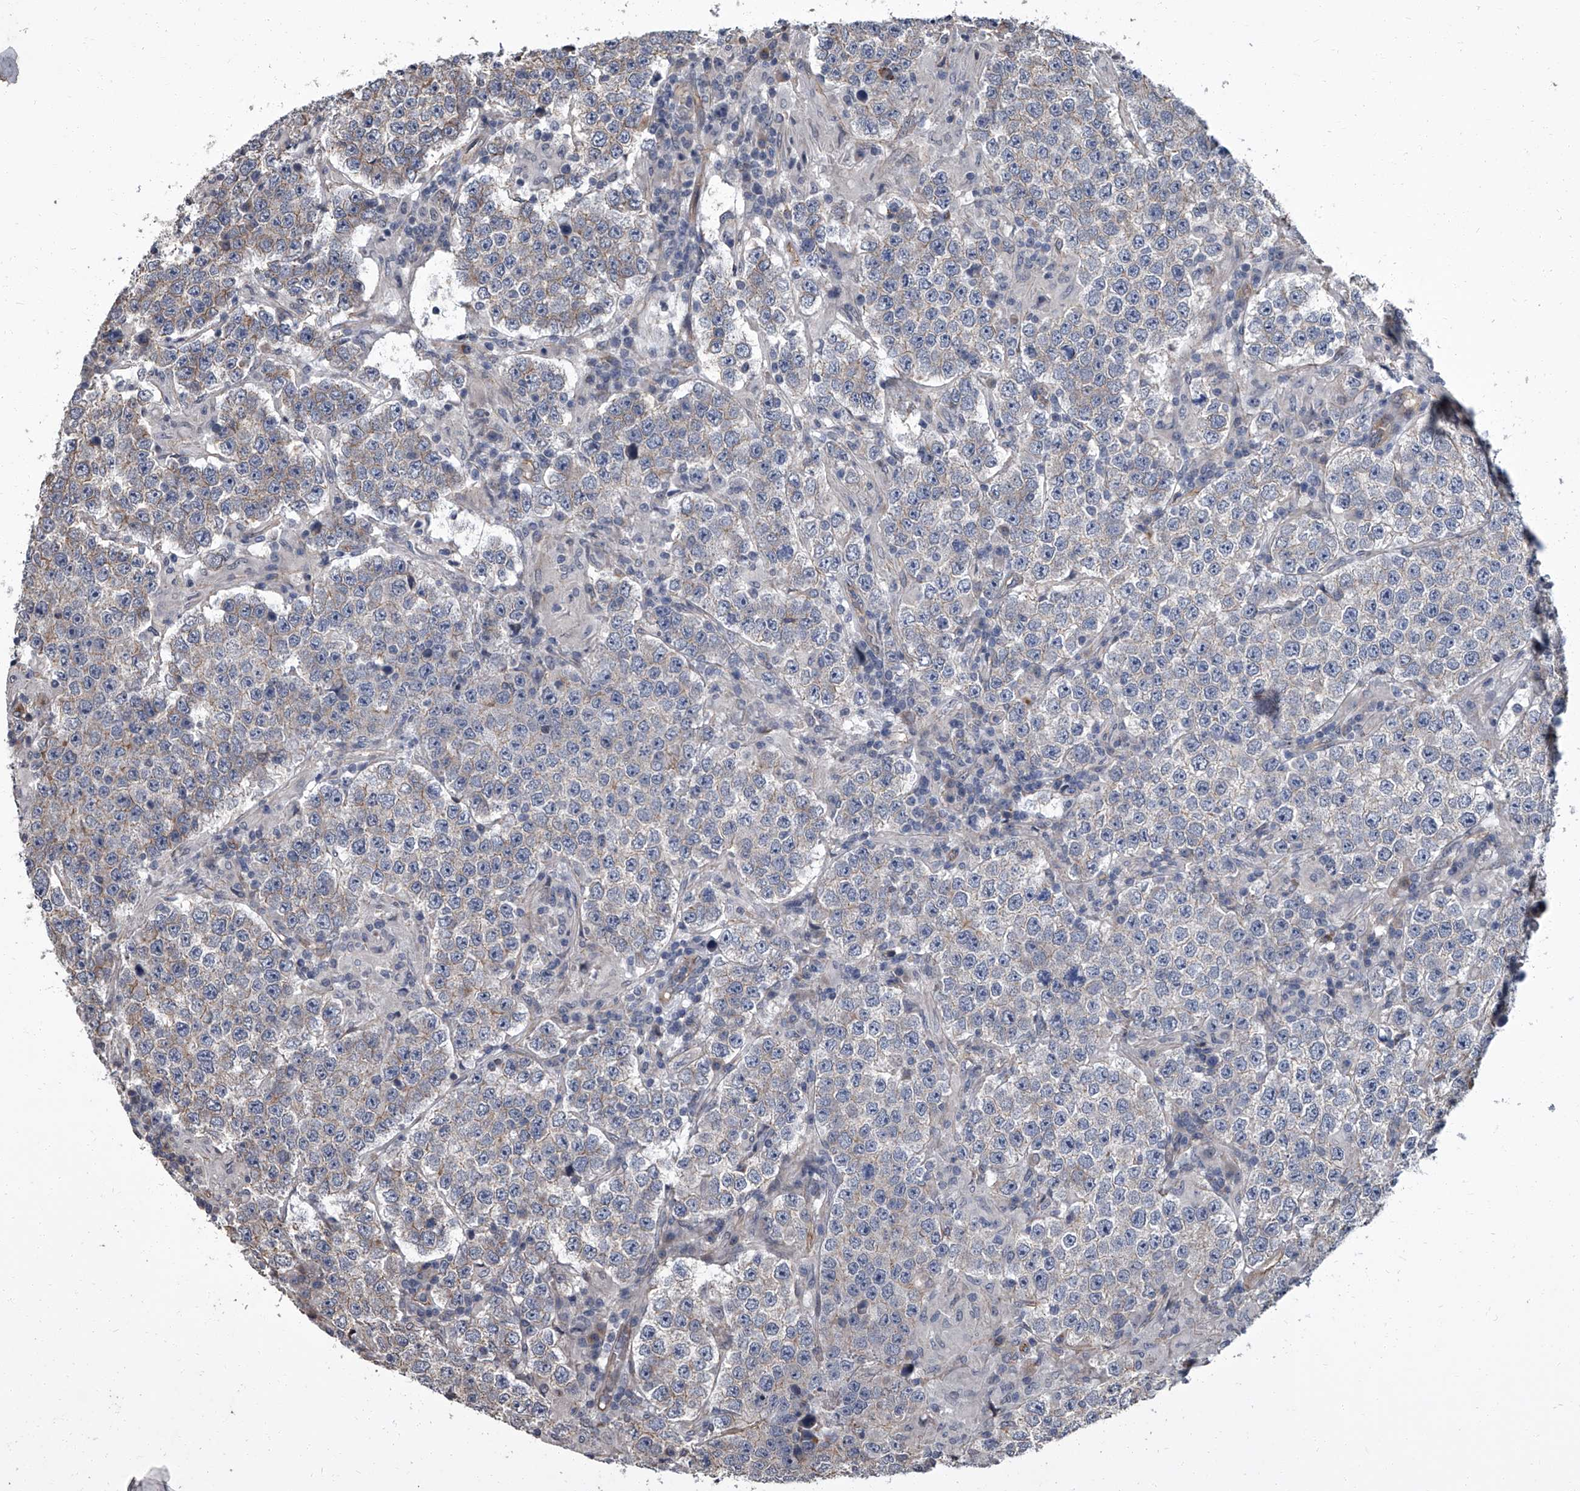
{"staining": {"intensity": "weak", "quantity": "<25%", "location": "cytoplasmic/membranous"}, "tissue": "testis cancer", "cell_type": "Tumor cells", "image_type": "cancer", "snomed": [{"axis": "morphology", "description": "Normal tissue, NOS"}, {"axis": "morphology", "description": "Urothelial carcinoma, High grade"}, {"axis": "morphology", "description": "Seminoma, NOS"}, {"axis": "morphology", "description": "Carcinoma, Embryonal, NOS"}, {"axis": "topography", "description": "Urinary bladder"}, {"axis": "topography", "description": "Testis"}], "caption": "DAB (3,3'-diaminobenzidine) immunohistochemical staining of human testis cancer shows no significant expression in tumor cells.", "gene": "SIRT4", "patient": {"sex": "male", "age": 41}}